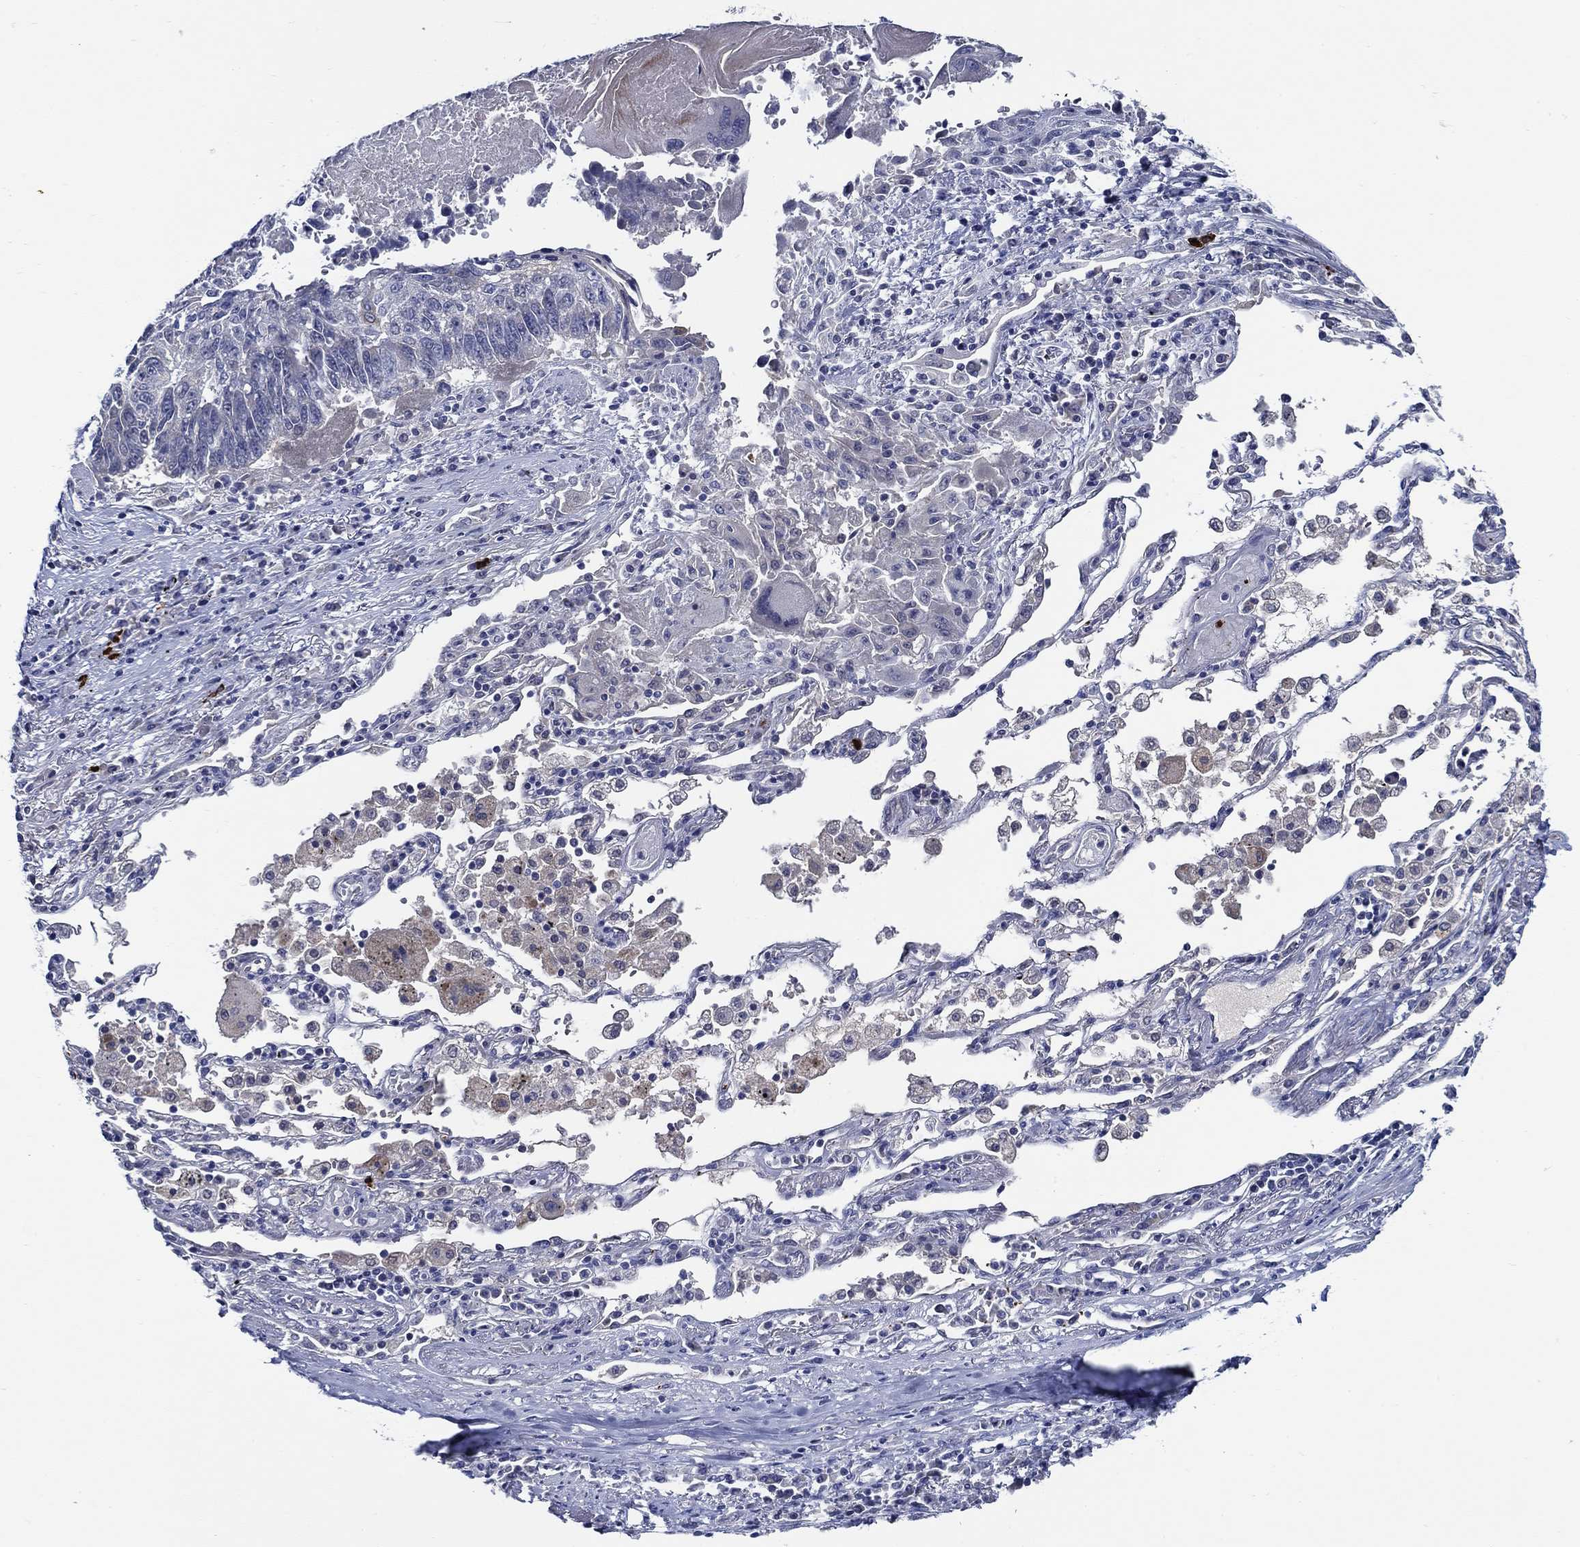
{"staining": {"intensity": "negative", "quantity": "none", "location": "none"}, "tissue": "lung cancer", "cell_type": "Tumor cells", "image_type": "cancer", "snomed": [{"axis": "morphology", "description": "Squamous cell carcinoma, NOS"}, {"axis": "topography", "description": "Lung"}], "caption": "High magnification brightfield microscopy of lung squamous cell carcinoma stained with DAB (brown) and counterstained with hematoxylin (blue): tumor cells show no significant positivity.", "gene": "ALOX12", "patient": {"sex": "male", "age": 73}}